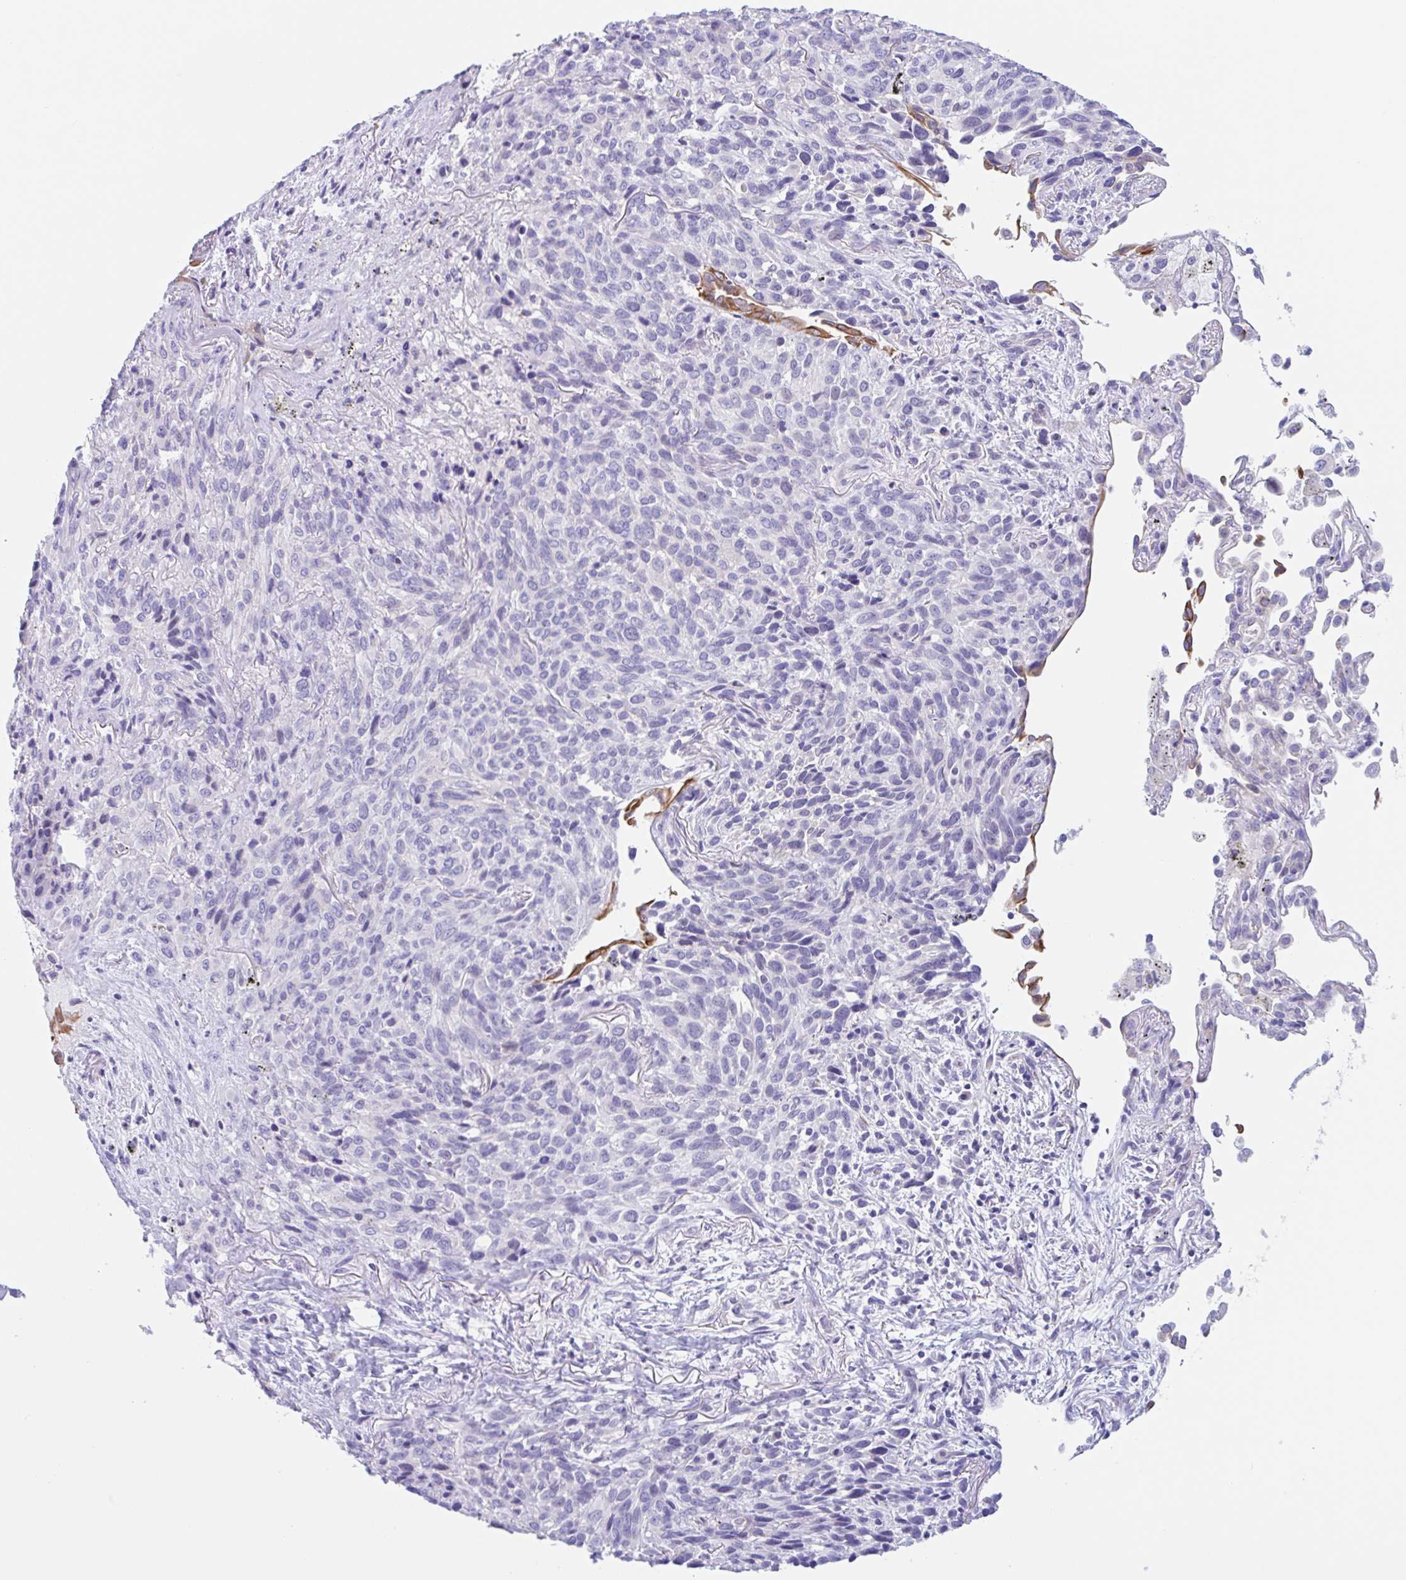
{"staining": {"intensity": "negative", "quantity": "none", "location": "none"}, "tissue": "melanoma", "cell_type": "Tumor cells", "image_type": "cancer", "snomed": [{"axis": "morphology", "description": "Malignant melanoma, Metastatic site"}, {"axis": "topography", "description": "Lung"}], "caption": "Immunohistochemistry (IHC) of human malignant melanoma (metastatic site) demonstrates no staining in tumor cells.", "gene": "OR6N2", "patient": {"sex": "male", "age": 48}}